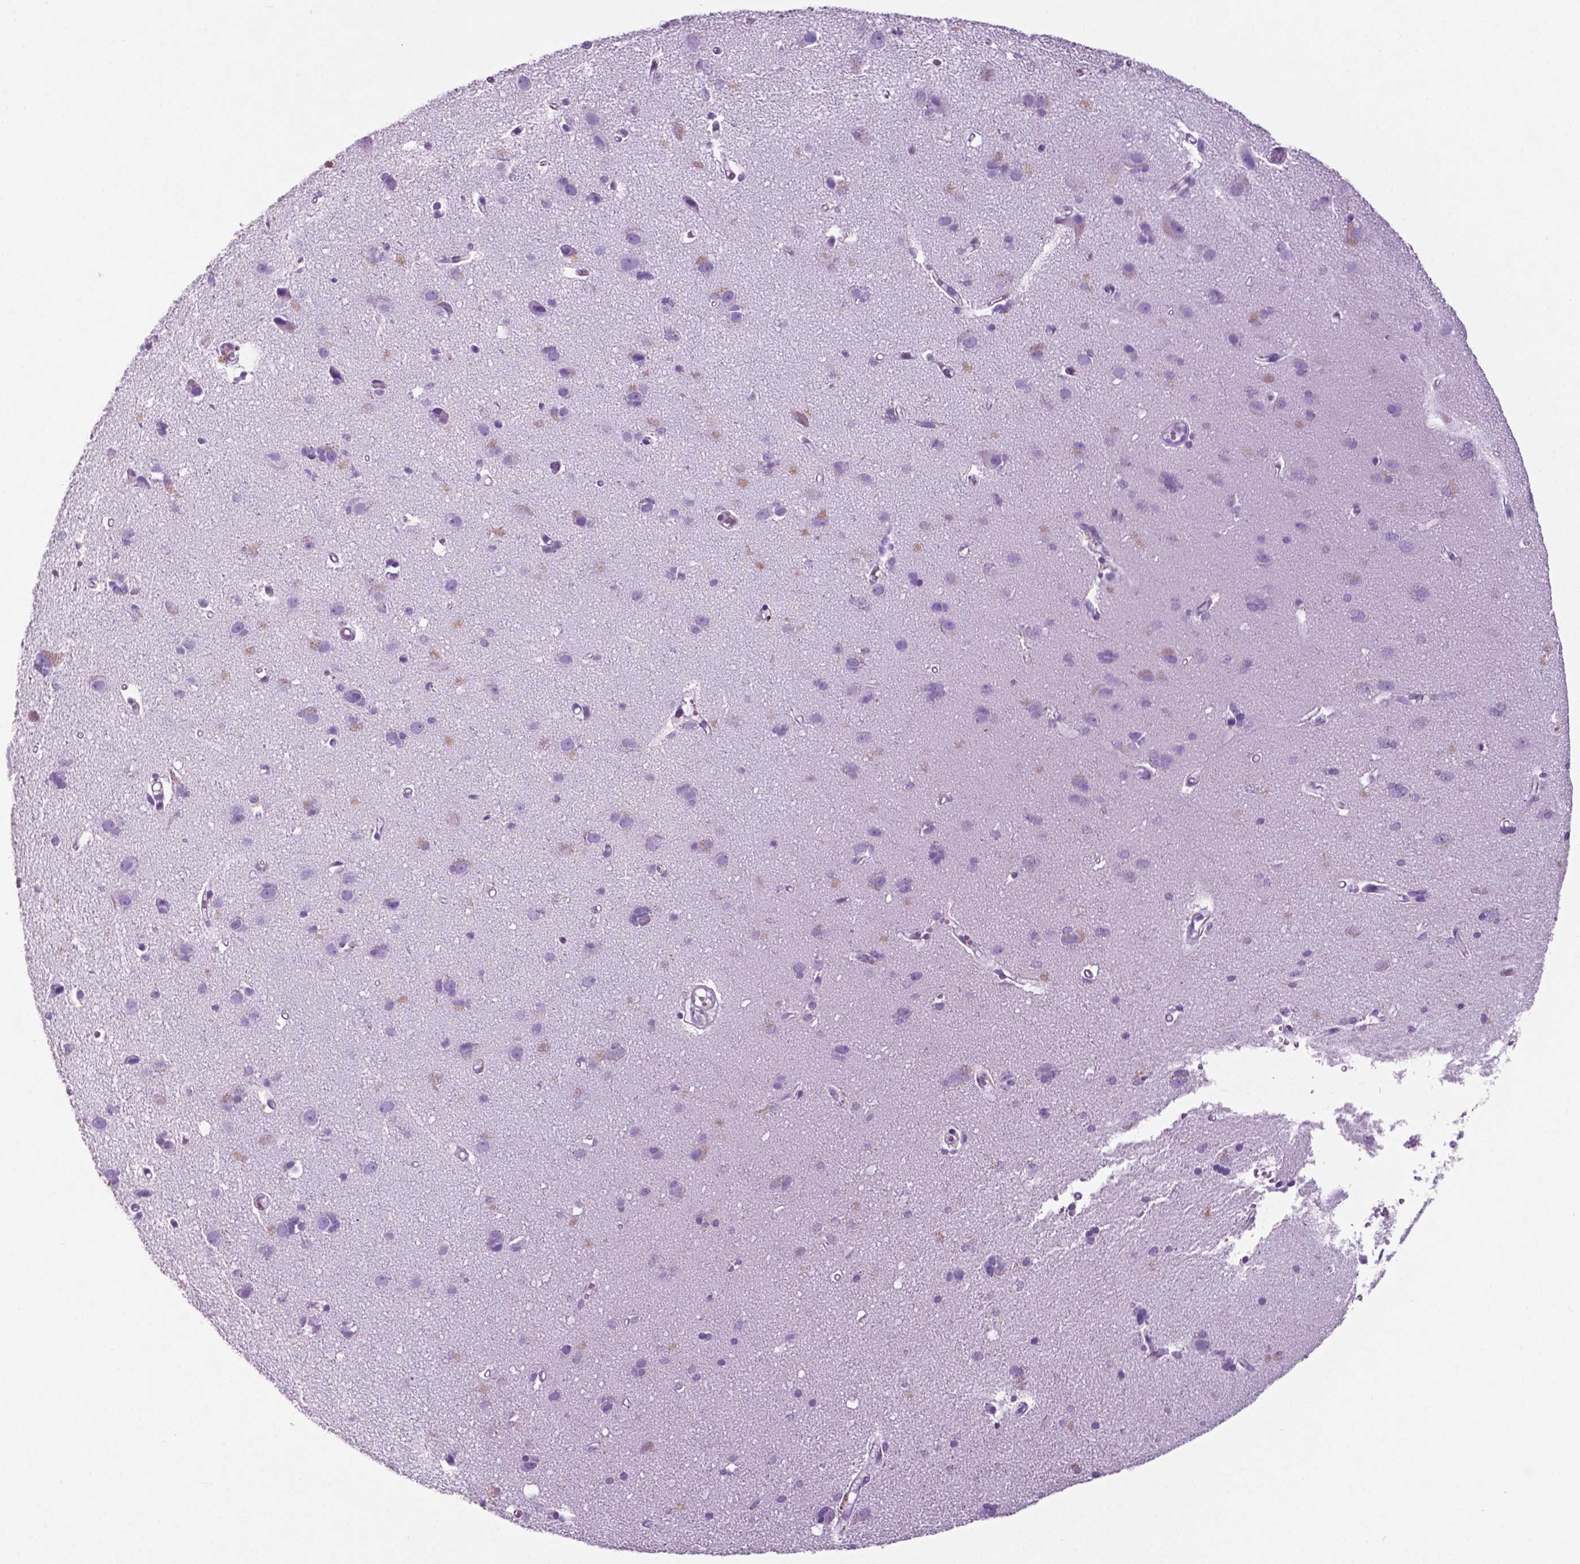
{"staining": {"intensity": "negative", "quantity": "none", "location": "none"}, "tissue": "cerebral cortex", "cell_type": "Endothelial cells", "image_type": "normal", "snomed": [{"axis": "morphology", "description": "Normal tissue, NOS"}, {"axis": "morphology", "description": "Glioma, malignant, High grade"}, {"axis": "topography", "description": "Cerebral cortex"}], "caption": "A high-resolution micrograph shows immunohistochemistry staining of benign cerebral cortex, which reveals no significant staining in endothelial cells.", "gene": "PHGR1", "patient": {"sex": "male", "age": 71}}